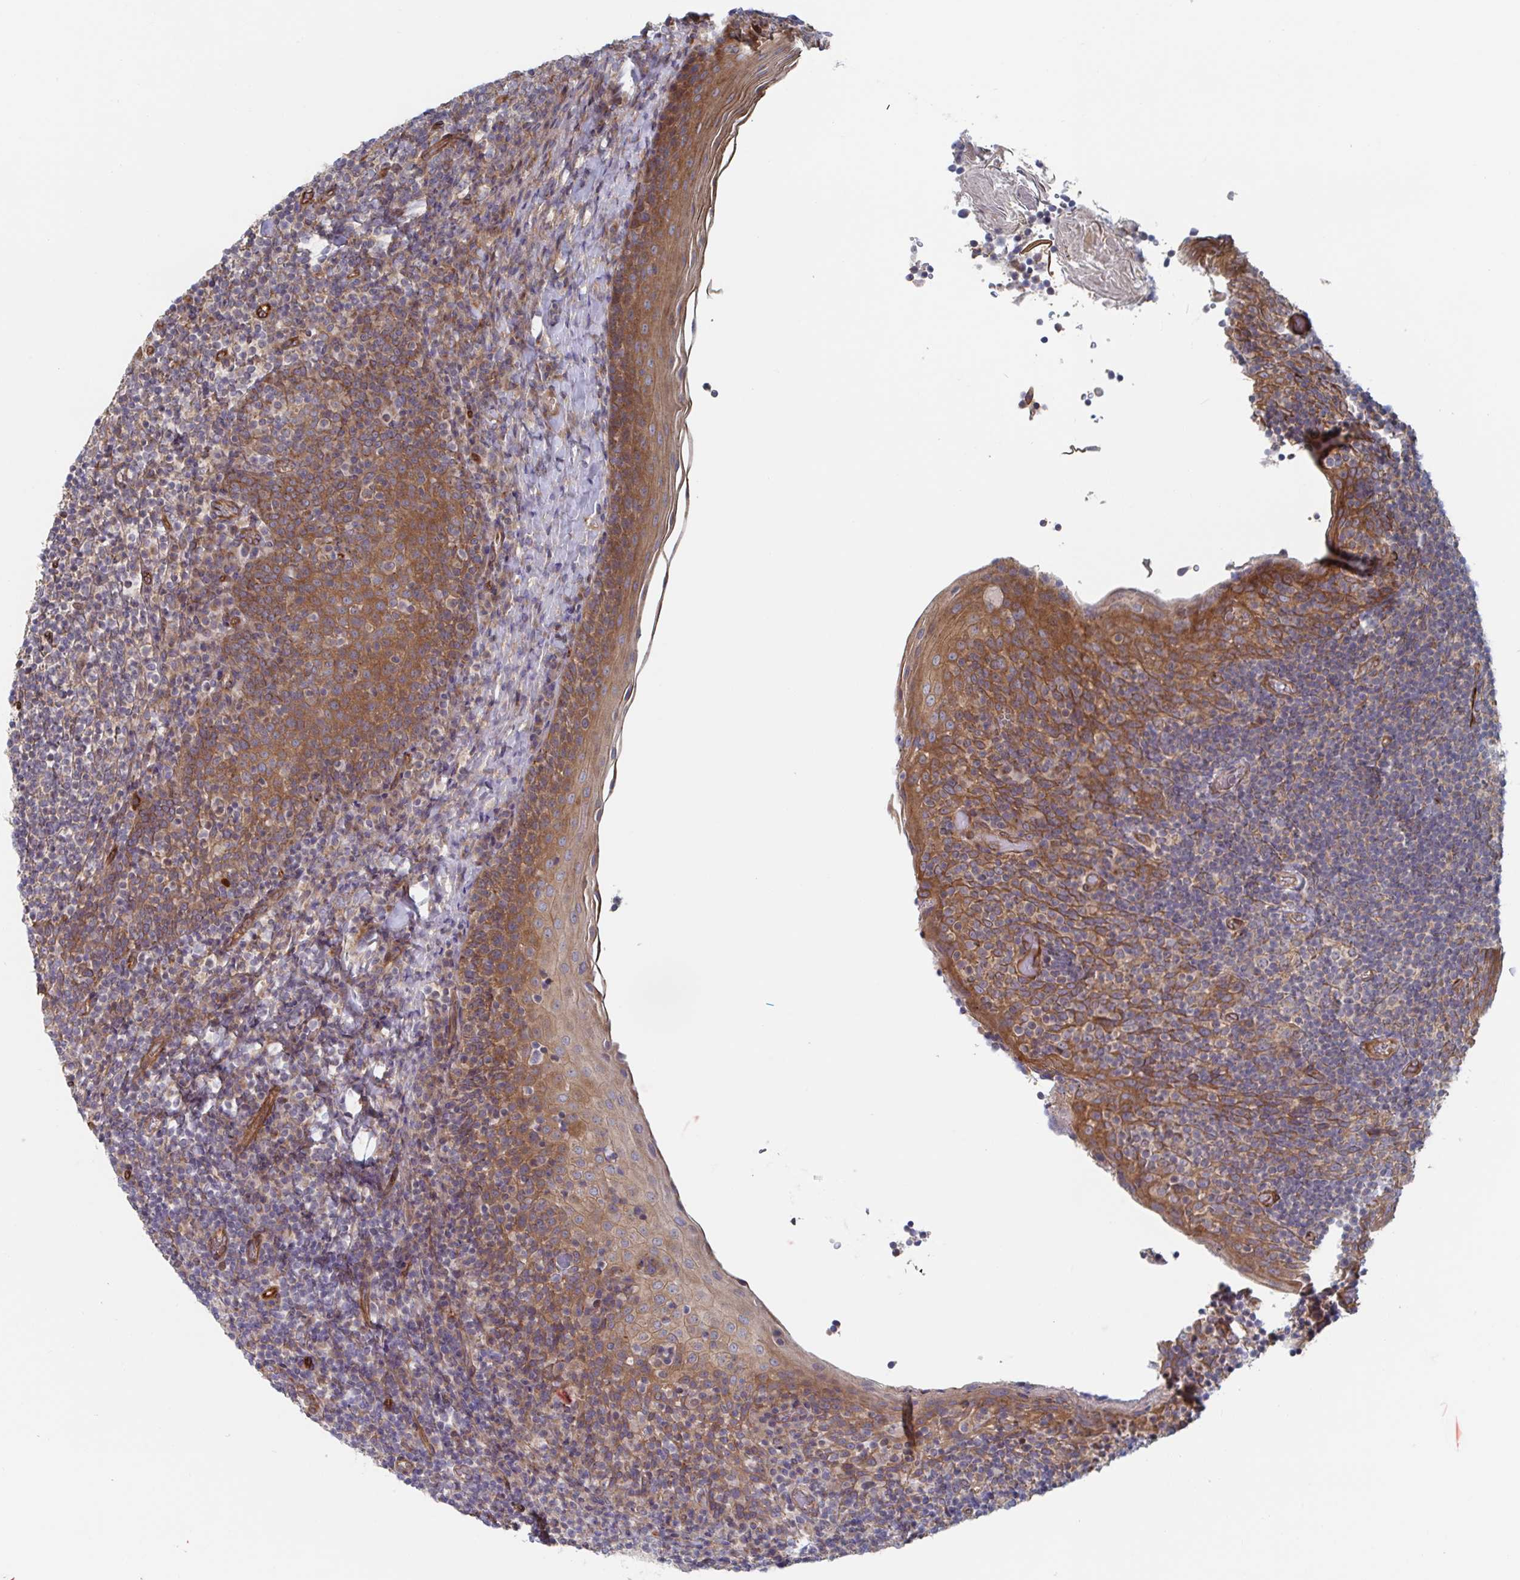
{"staining": {"intensity": "moderate", "quantity": ">75%", "location": "cytoplasmic/membranous"}, "tissue": "tonsil", "cell_type": "Germinal center cells", "image_type": "normal", "snomed": [{"axis": "morphology", "description": "Normal tissue, NOS"}, {"axis": "topography", "description": "Tonsil"}], "caption": "DAB (3,3'-diaminobenzidine) immunohistochemical staining of benign tonsil demonstrates moderate cytoplasmic/membranous protein positivity in about >75% of germinal center cells.", "gene": "DVL3", "patient": {"sex": "female", "age": 10}}